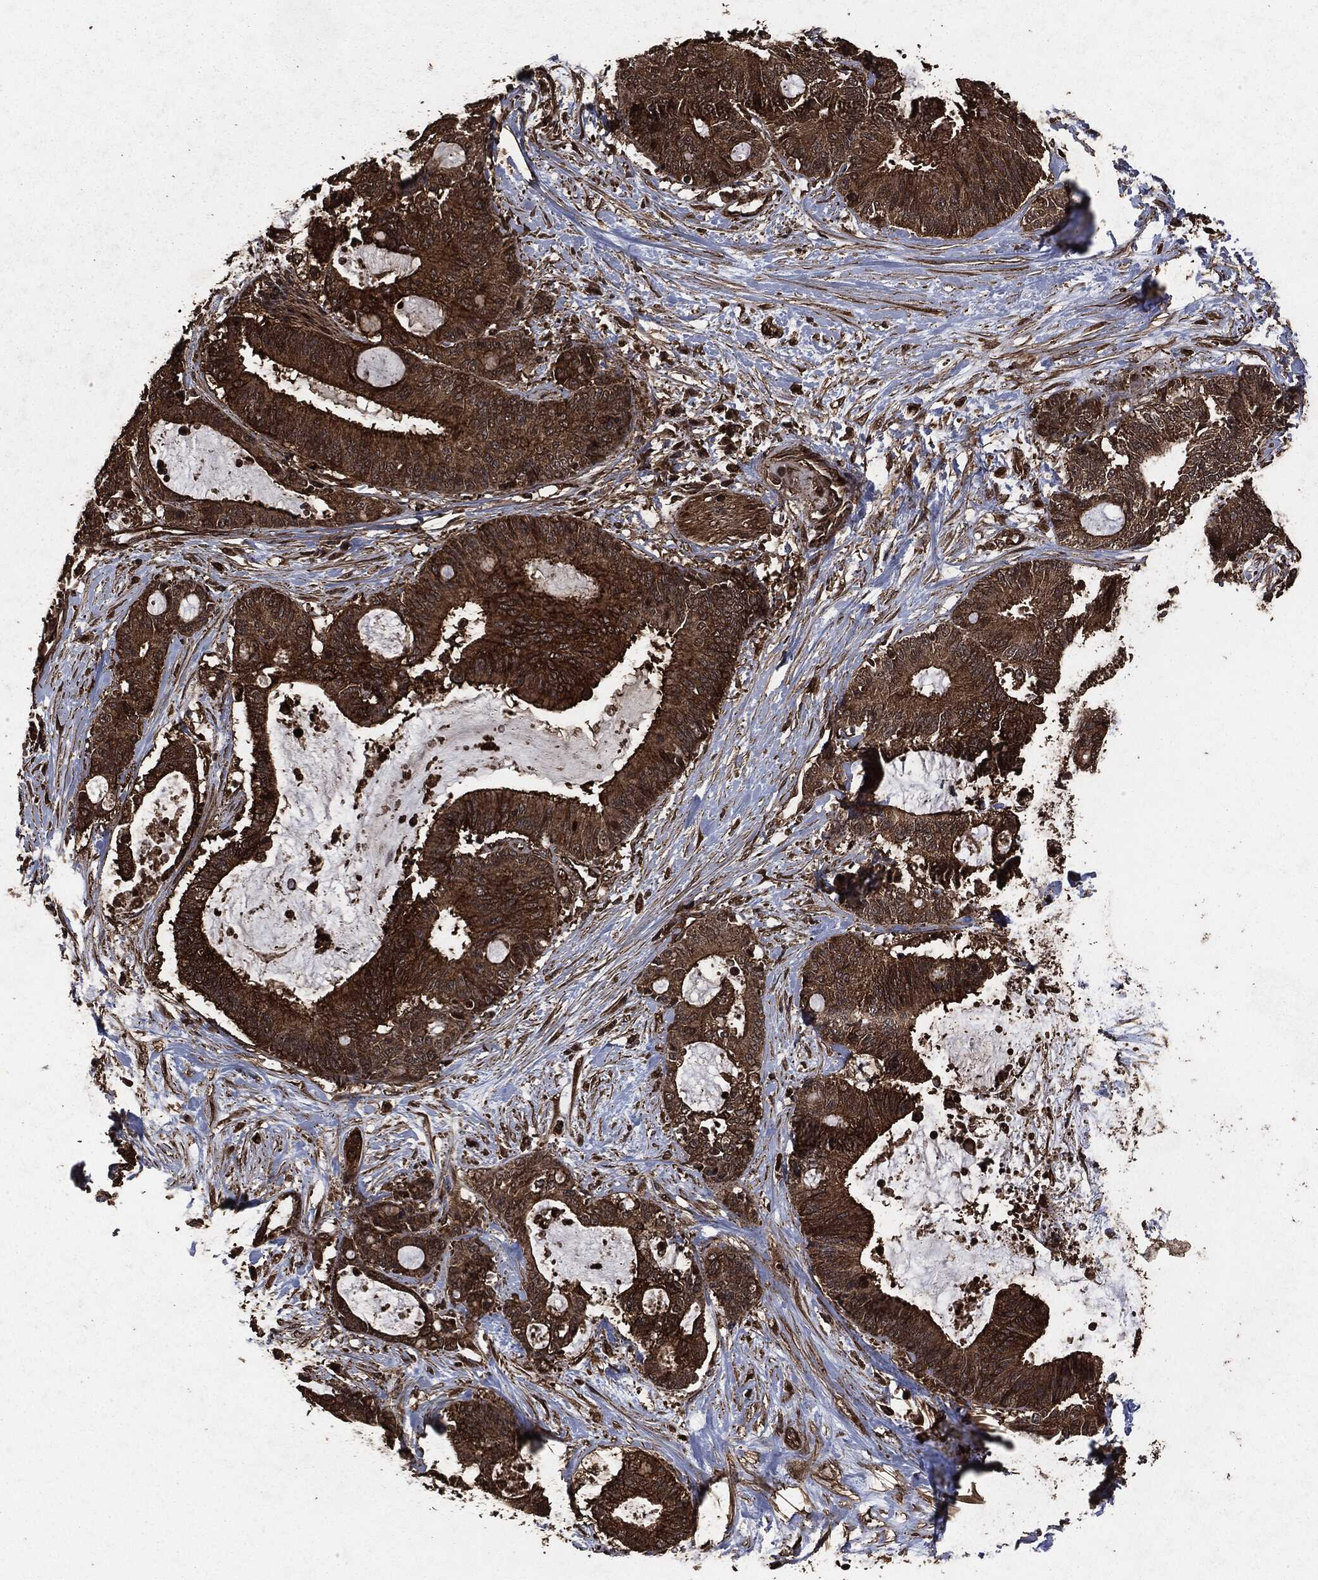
{"staining": {"intensity": "strong", "quantity": ">75%", "location": "cytoplasmic/membranous"}, "tissue": "liver cancer", "cell_type": "Tumor cells", "image_type": "cancer", "snomed": [{"axis": "morphology", "description": "Cholangiocarcinoma"}, {"axis": "topography", "description": "Liver"}], "caption": "Liver cancer tissue shows strong cytoplasmic/membranous positivity in approximately >75% of tumor cells, visualized by immunohistochemistry. Immunohistochemistry stains the protein of interest in brown and the nuclei are stained blue.", "gene": "HRAS", "patient": {"sex": "female", "age": 73}}